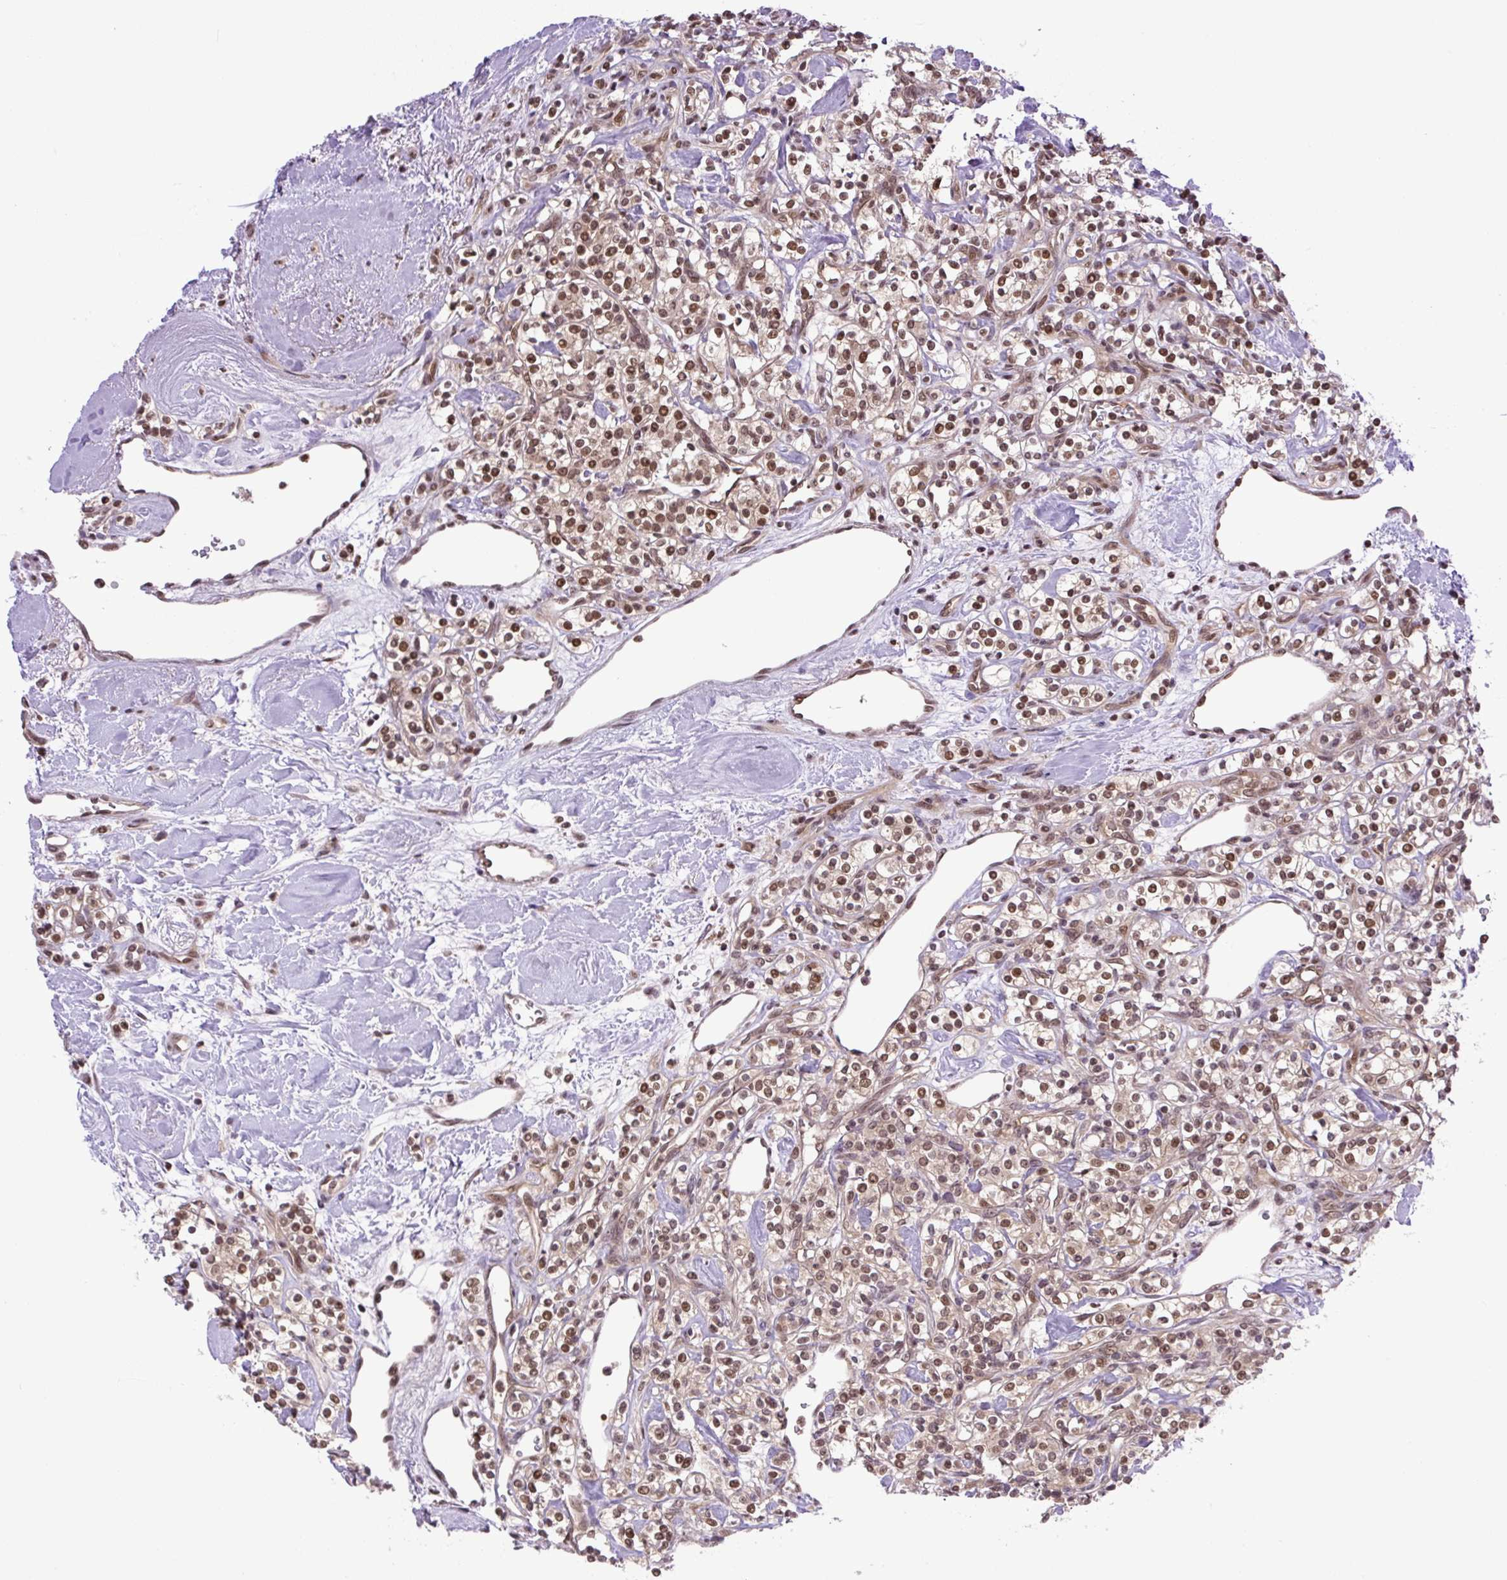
{"staining": {"intensity": "moderate", "quantity": ">75%", "location": "nuclear"}, "tissue": "renal cancer", "cell_type": "Tumor cells", "image_type": "cancer", "snomed": [{"axis": "morphology", "description": "Adenocarcinoma, NOS"}, {"axis": "topography", "description": "Kidney"}], "caption": "A brown stain labels moderate nuclear positivity of a protein in renal adenocarcinoma tumor cells. (DAB = brown stain, brightfield microscopy at high magnification).", "gene": "SGTA", "patient": {"sex": "male", "age": 77}}